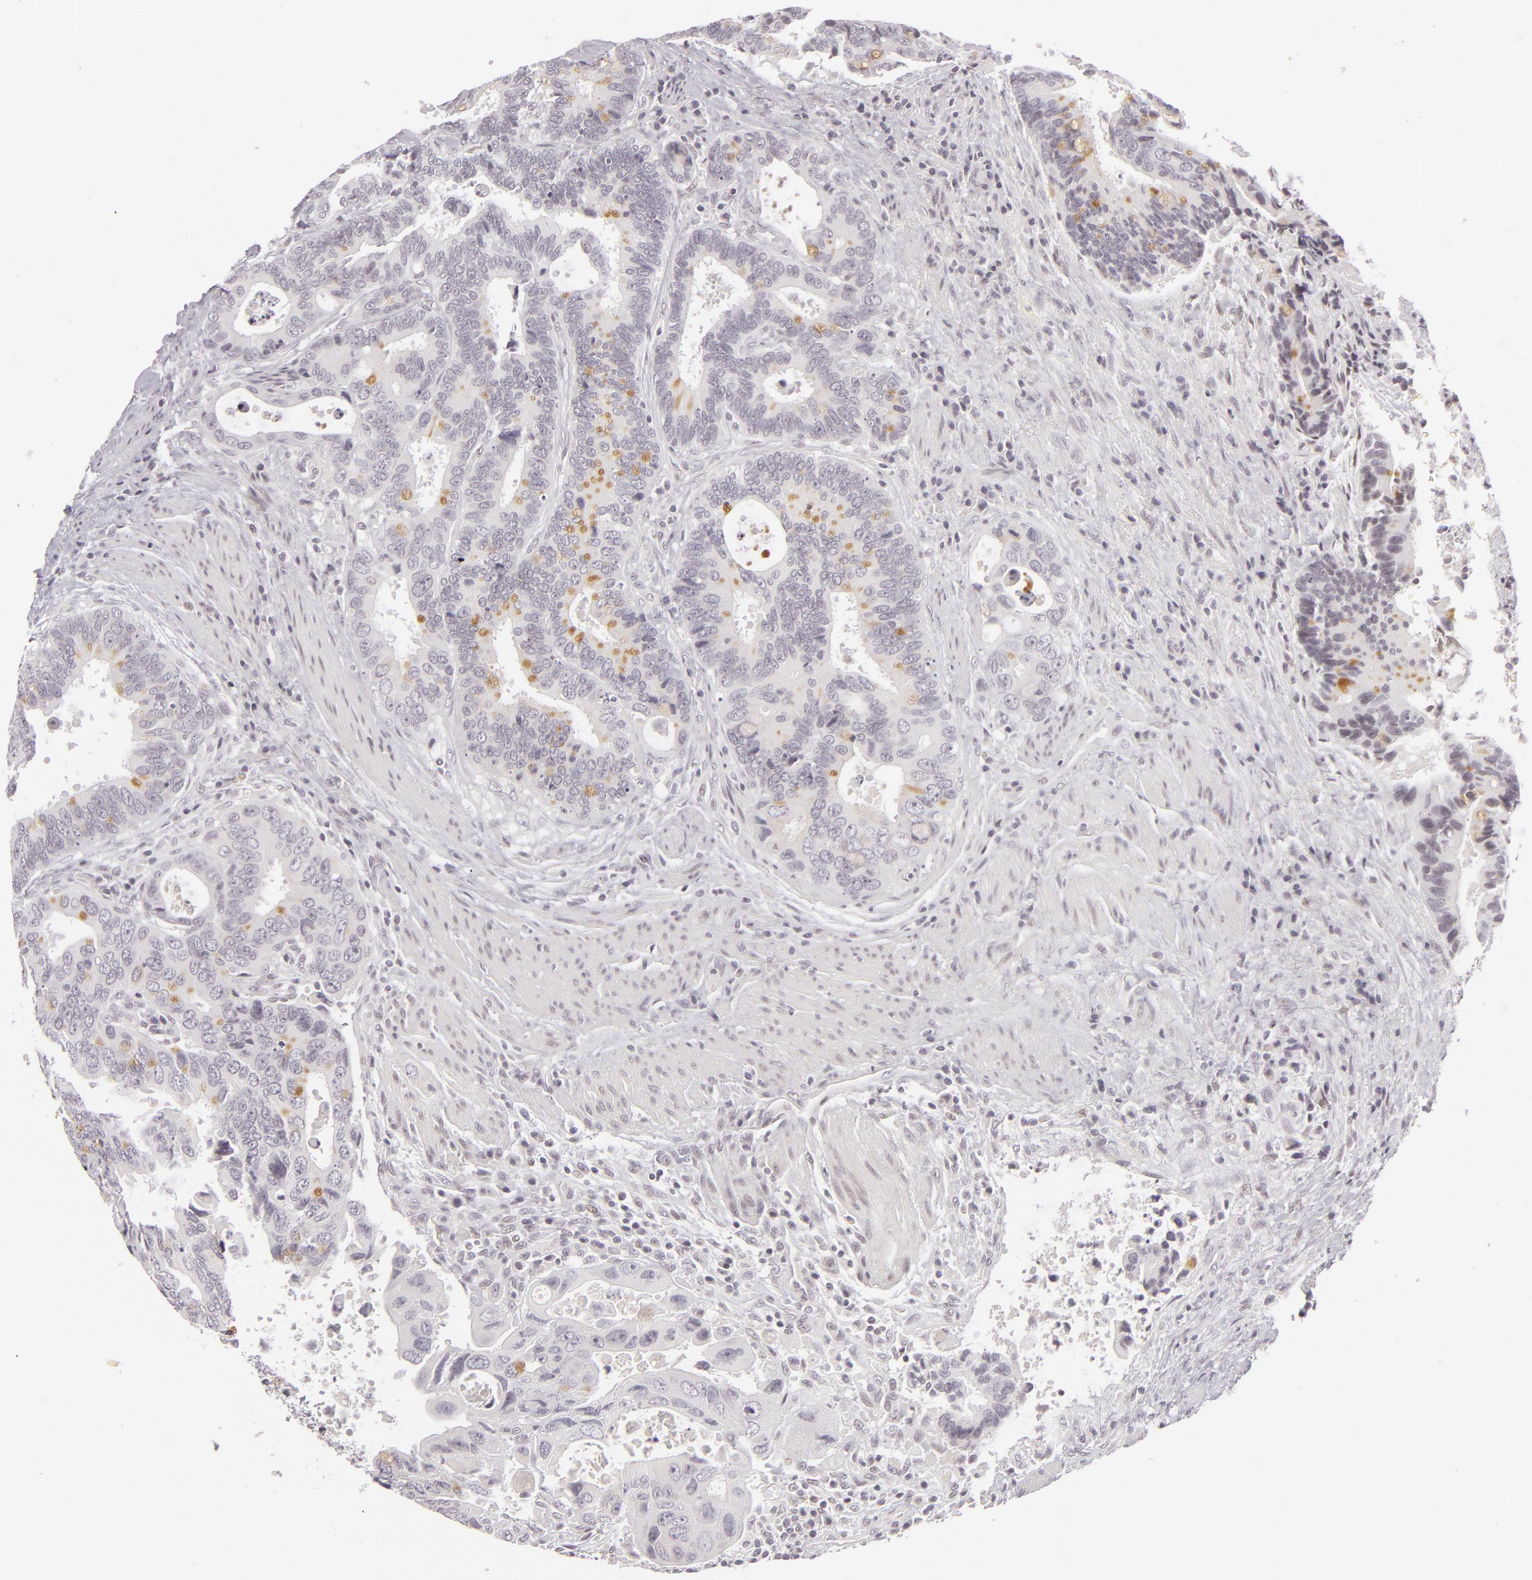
{"staining": {"intensity": "weak", "quantity": "<25%", "location": "cytoplasmic/membranous"}, "tissue": "colorectal cancer", "cell_type": "Tumor cells", "image_type": "cancer", "snomed": [{"axis": "morphology", "description": "Adenocarcinoma, NOS"}, {"axis": "topography", "description": "Rectum"}], "caption": "DAB immunohistochemical staining of adenocarcinoma (colorectal) demonstrates no significant expression in tumor cells. (IHC, brightfield microscopy, high magnification).", "gene": "SIX1", "patient": {"sex": "female", "age": 67}}